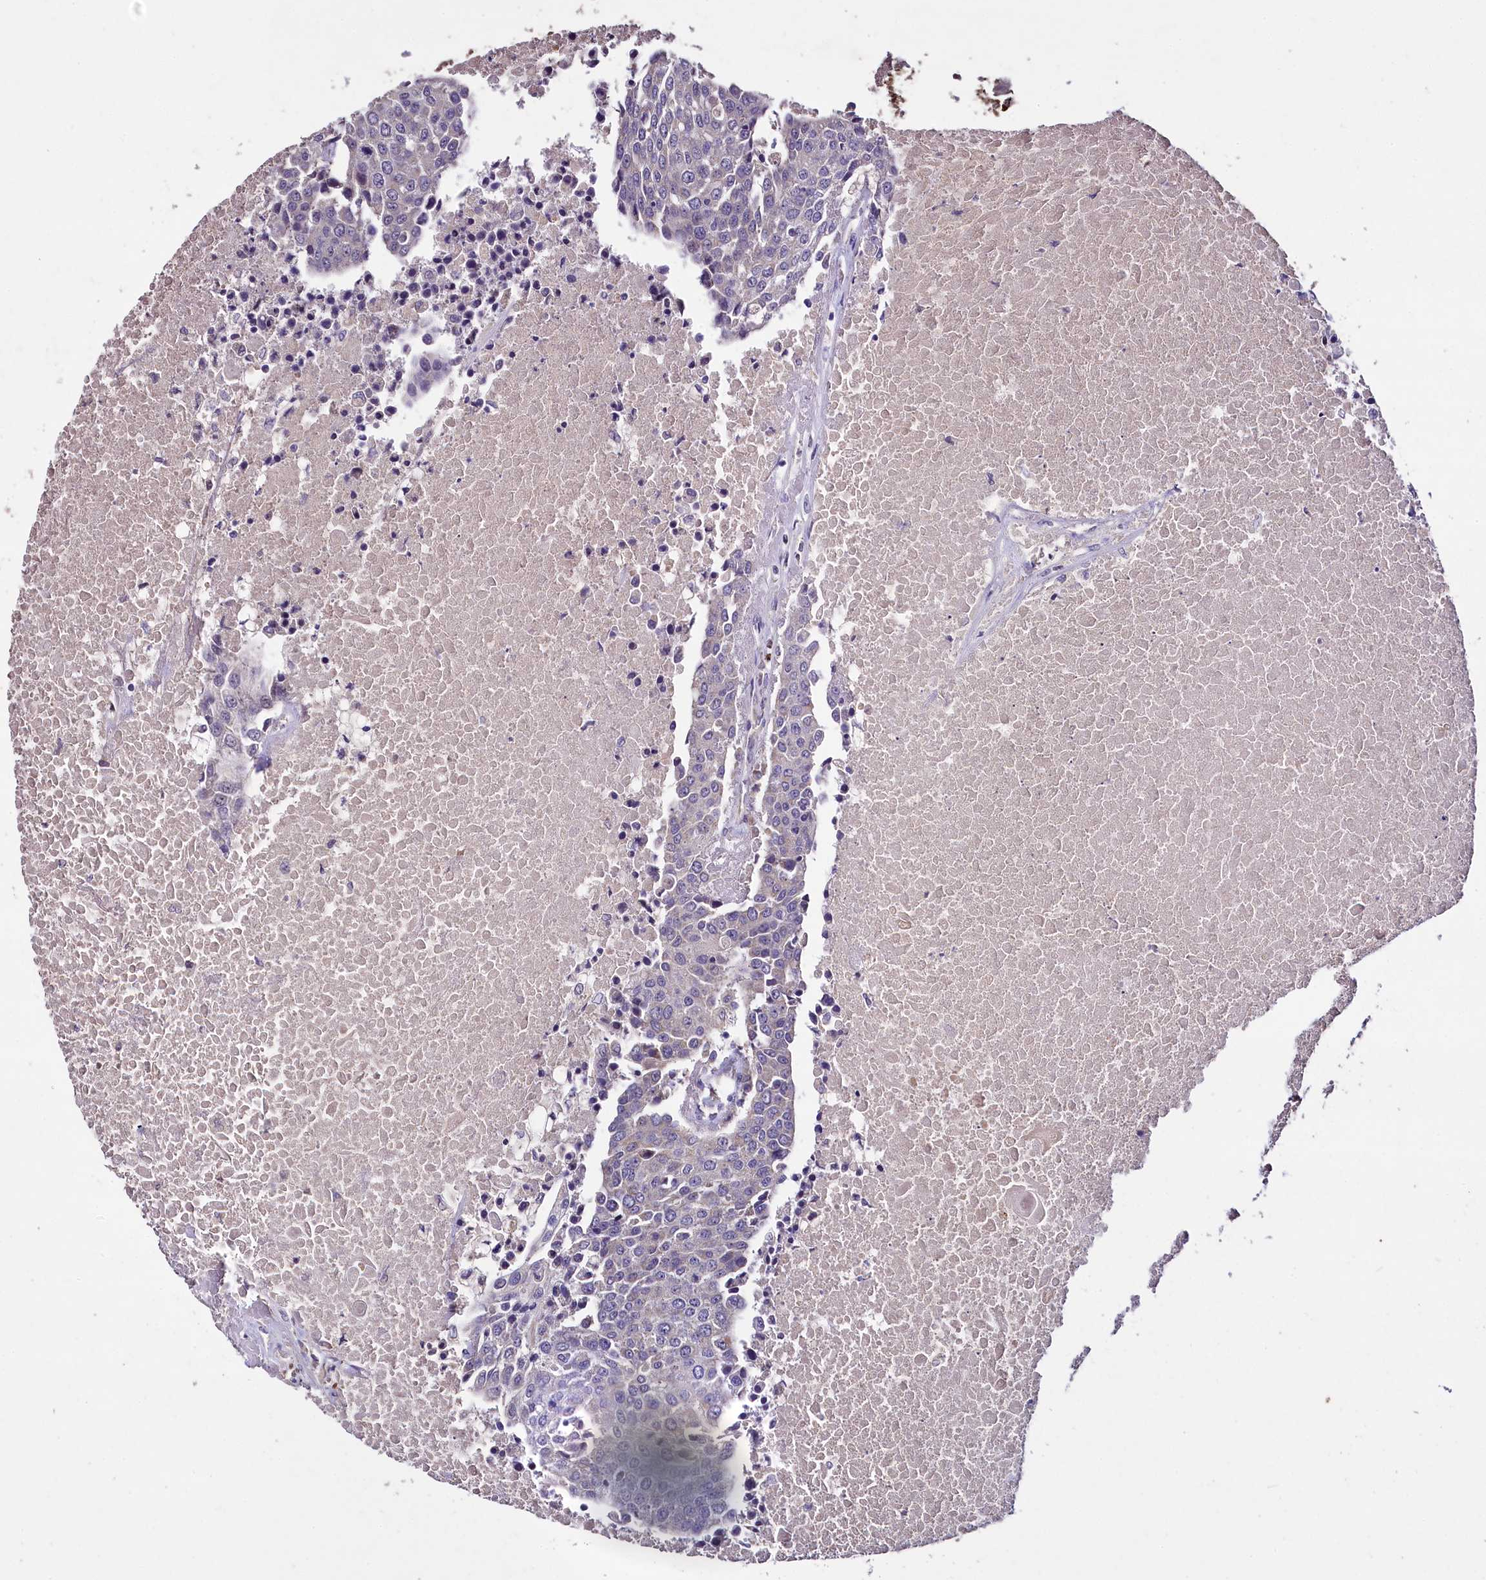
{"staining": {"intensity": "negative", "quantity": "none", "location": "none"}, "tissue": "urothelial cancer", "cell_type": "Tumor cells", "image_type": "cancer", "snomed": [{"axis": "morphology", "description": "Urothelial carcinoma, High grade"}, {"axis": "topography", "description": "Urinary bladder"}], "caption": "Immunohistochemical staining of urothelial cancer exhibits no significant staining in tumor cells.", "gene": "COQ9", "patient": {"sex": "female", "age": 85}}